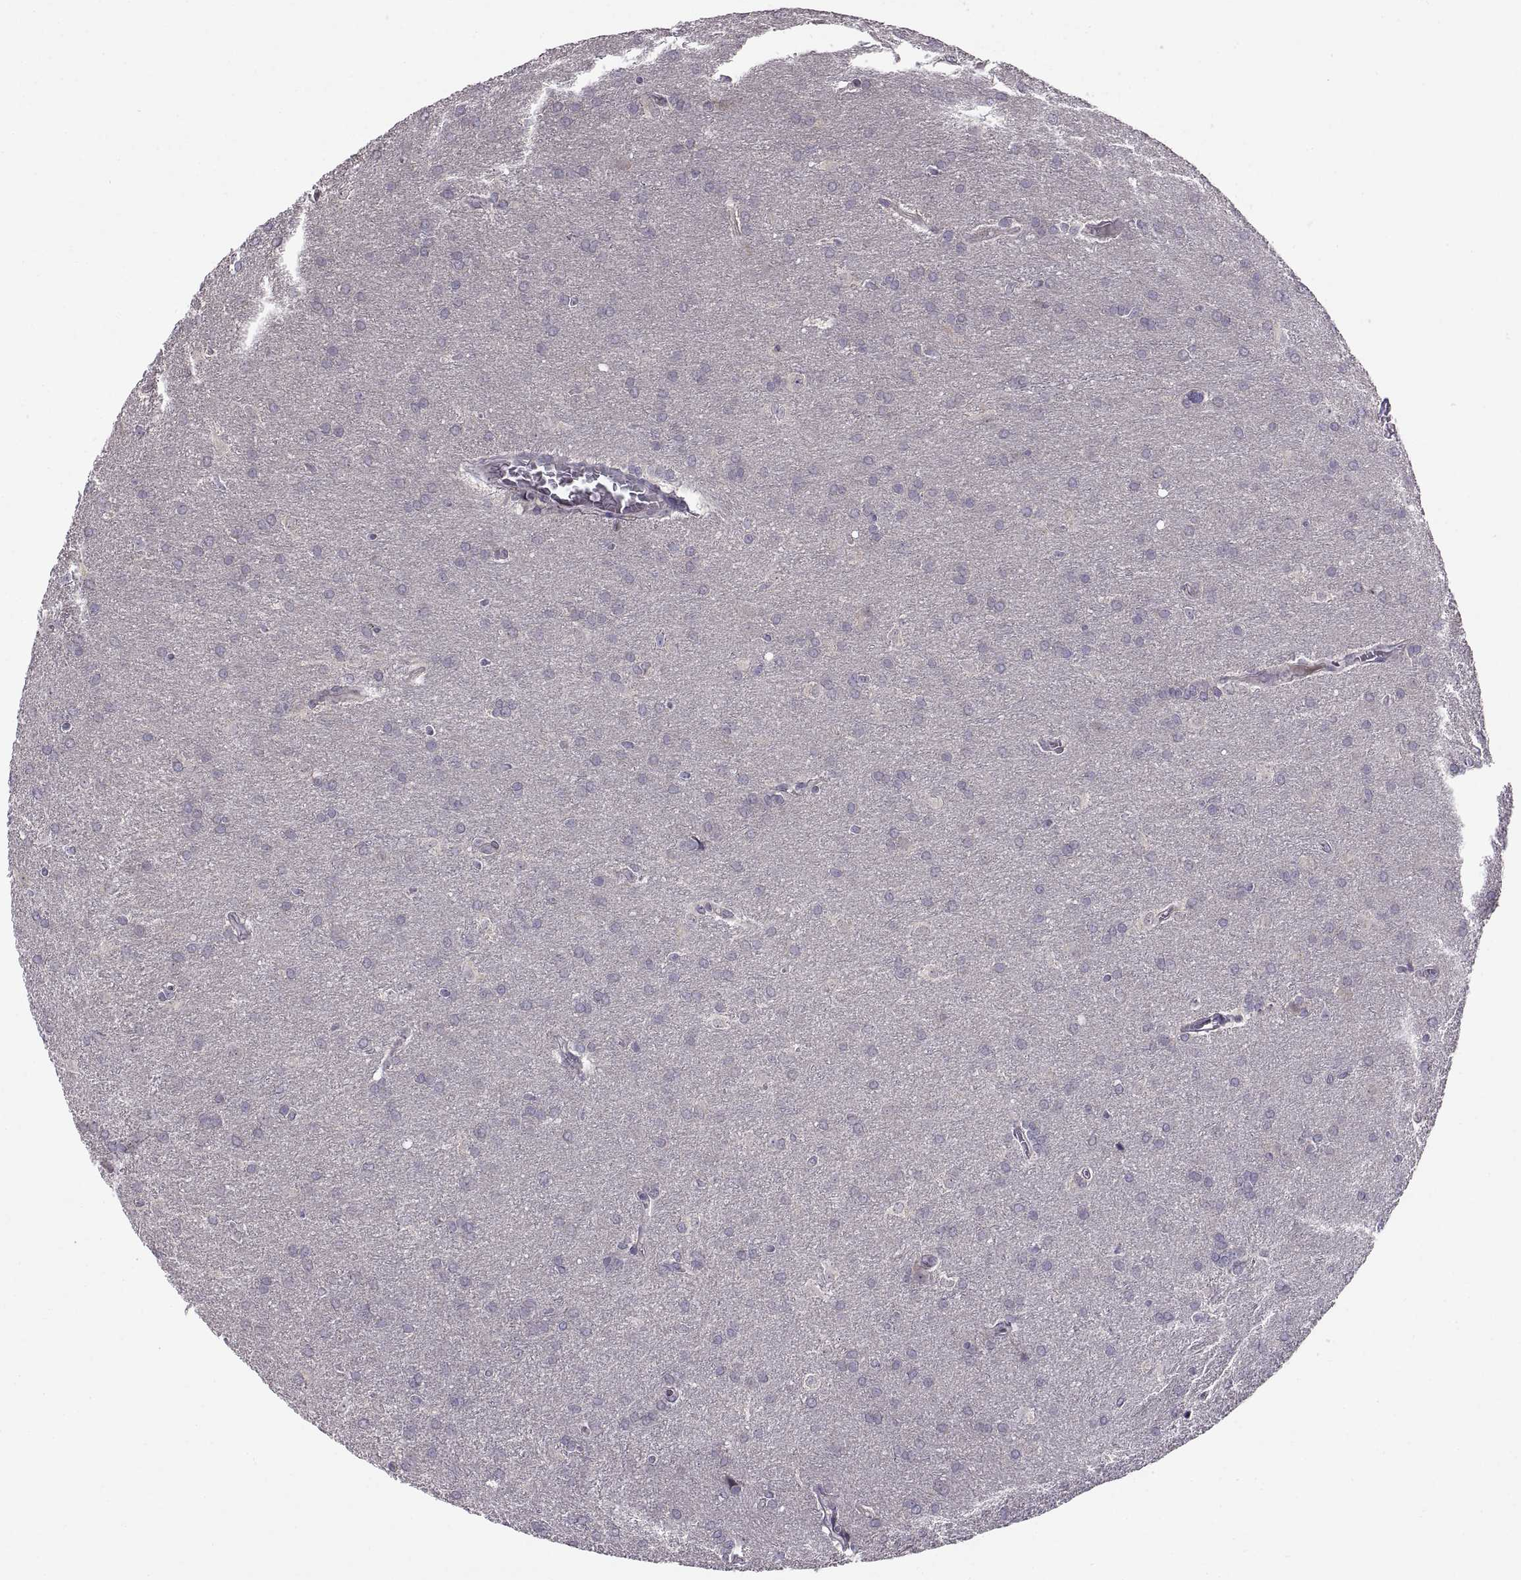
{"staining": {"intensity": "negative", "quantity": "none", "location": "none"}, "tissue": "glioma", "cell_type": "Tumor cells", "image_type": "cancer", "snomed": [{"axis": "morphology", "description": "Glioma, malignant, Low grade"}, {"axis": "topography", "description": "Brain"}], "caption": "The immunohistochemistry (IHC) histopathology image has no significant positivity in tumor cells of low-grade glioma (malignant) tissue.", "gene": "ACSBG2", "patient": {"sex": "female", "age": 32}}